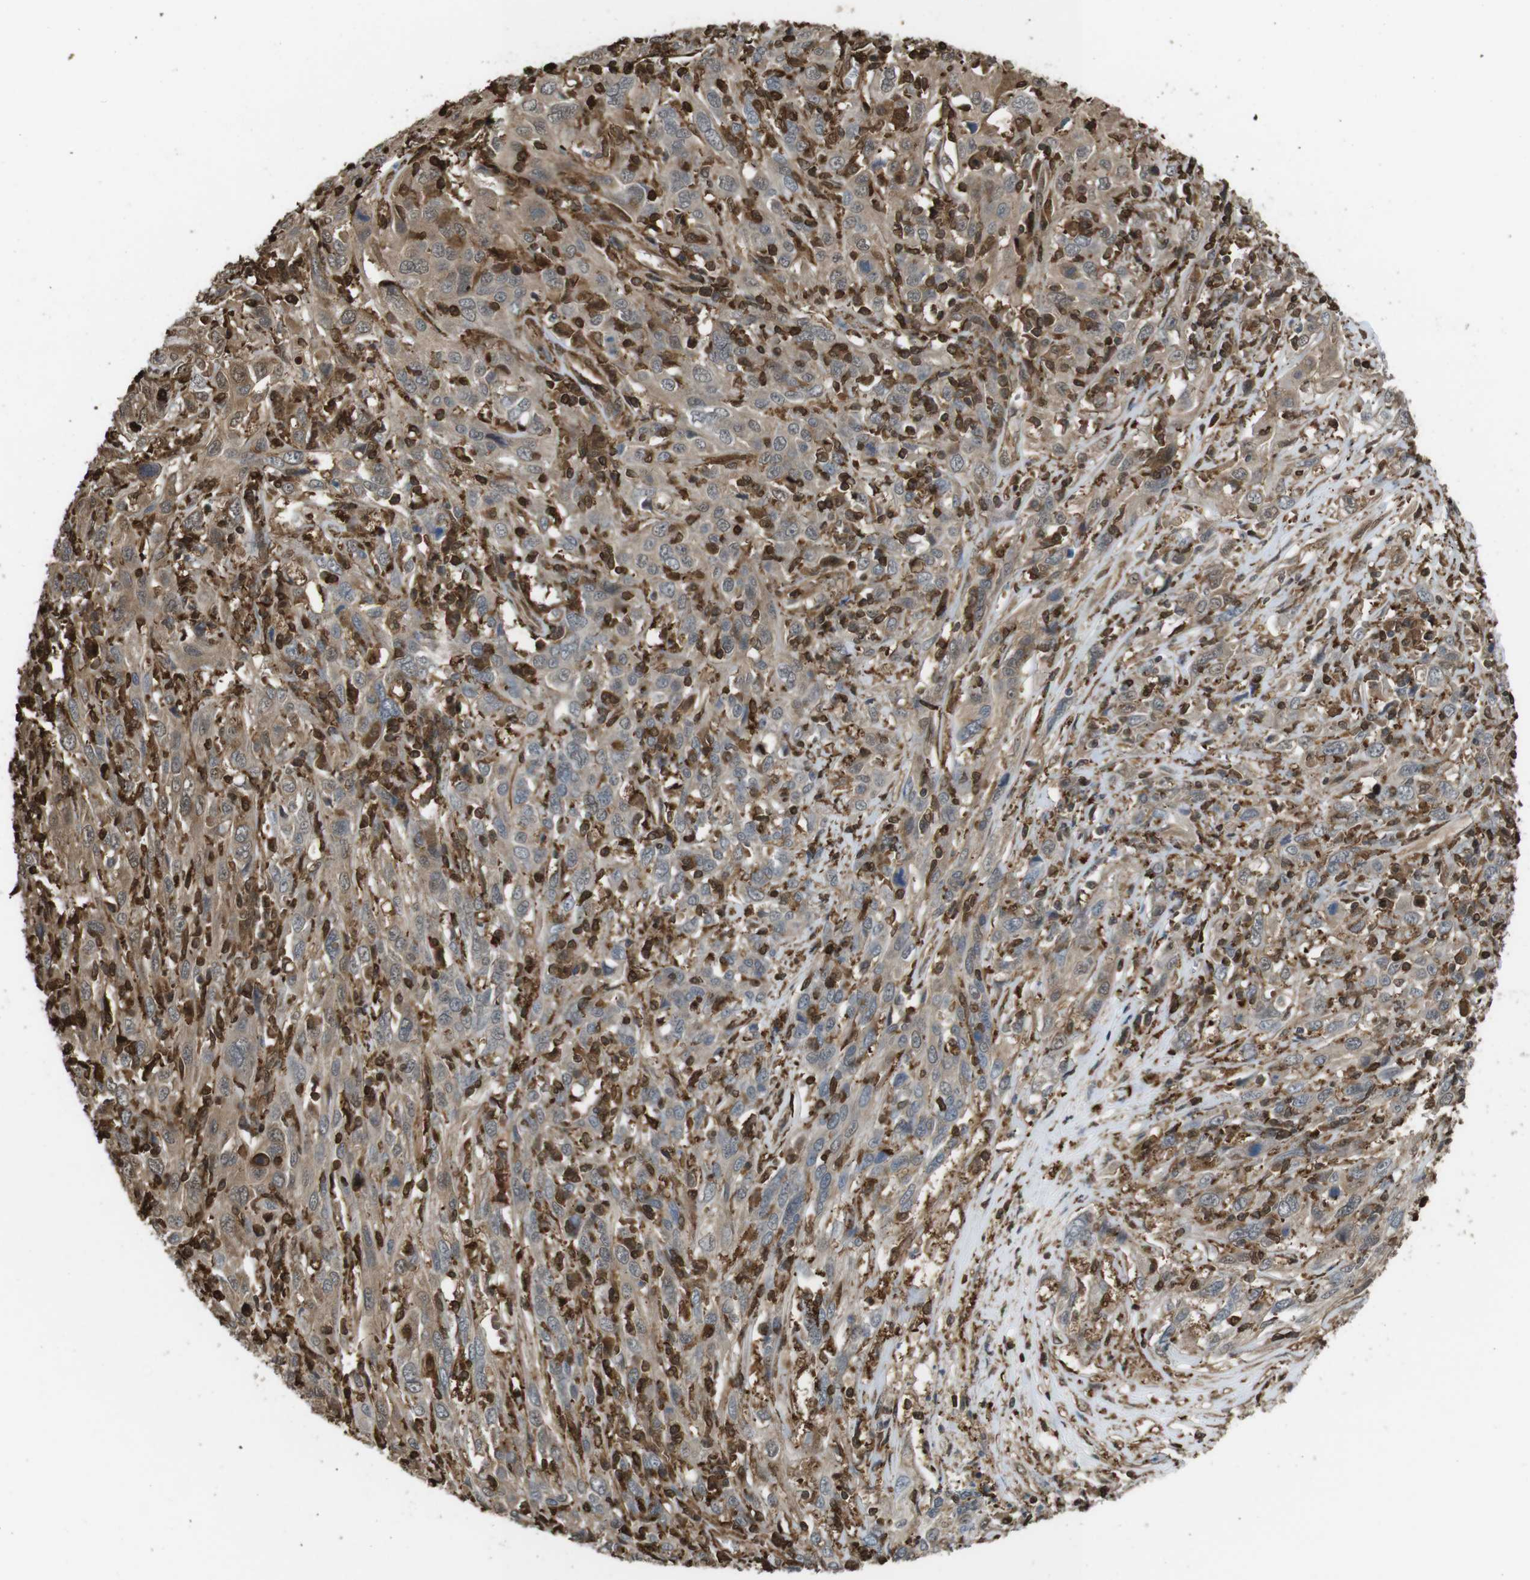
{"staining": {"intensity": "moderate", "quantity": ">75%", "location": "cytoplasmic/membranous"}, "tissue": "cervical cancer", "cell_type": "Tumor cells", "image_type": "cancer", "snomed": [{"axis": "morphology", "description": "Squamous cell carcinoma, NOS"}, {"axis": "topography", "description": "Cervix"}], "caption": "This micrograph displays immunohistochemistry (IHC) staining of human squamous cell carcinoma (cervical), with medium moderate cytoplasmic/membranous staining in approximately >75% of tumor cells.", "gene": "ARHGDIA", "patient": {"sex": "female", "age": 46}}